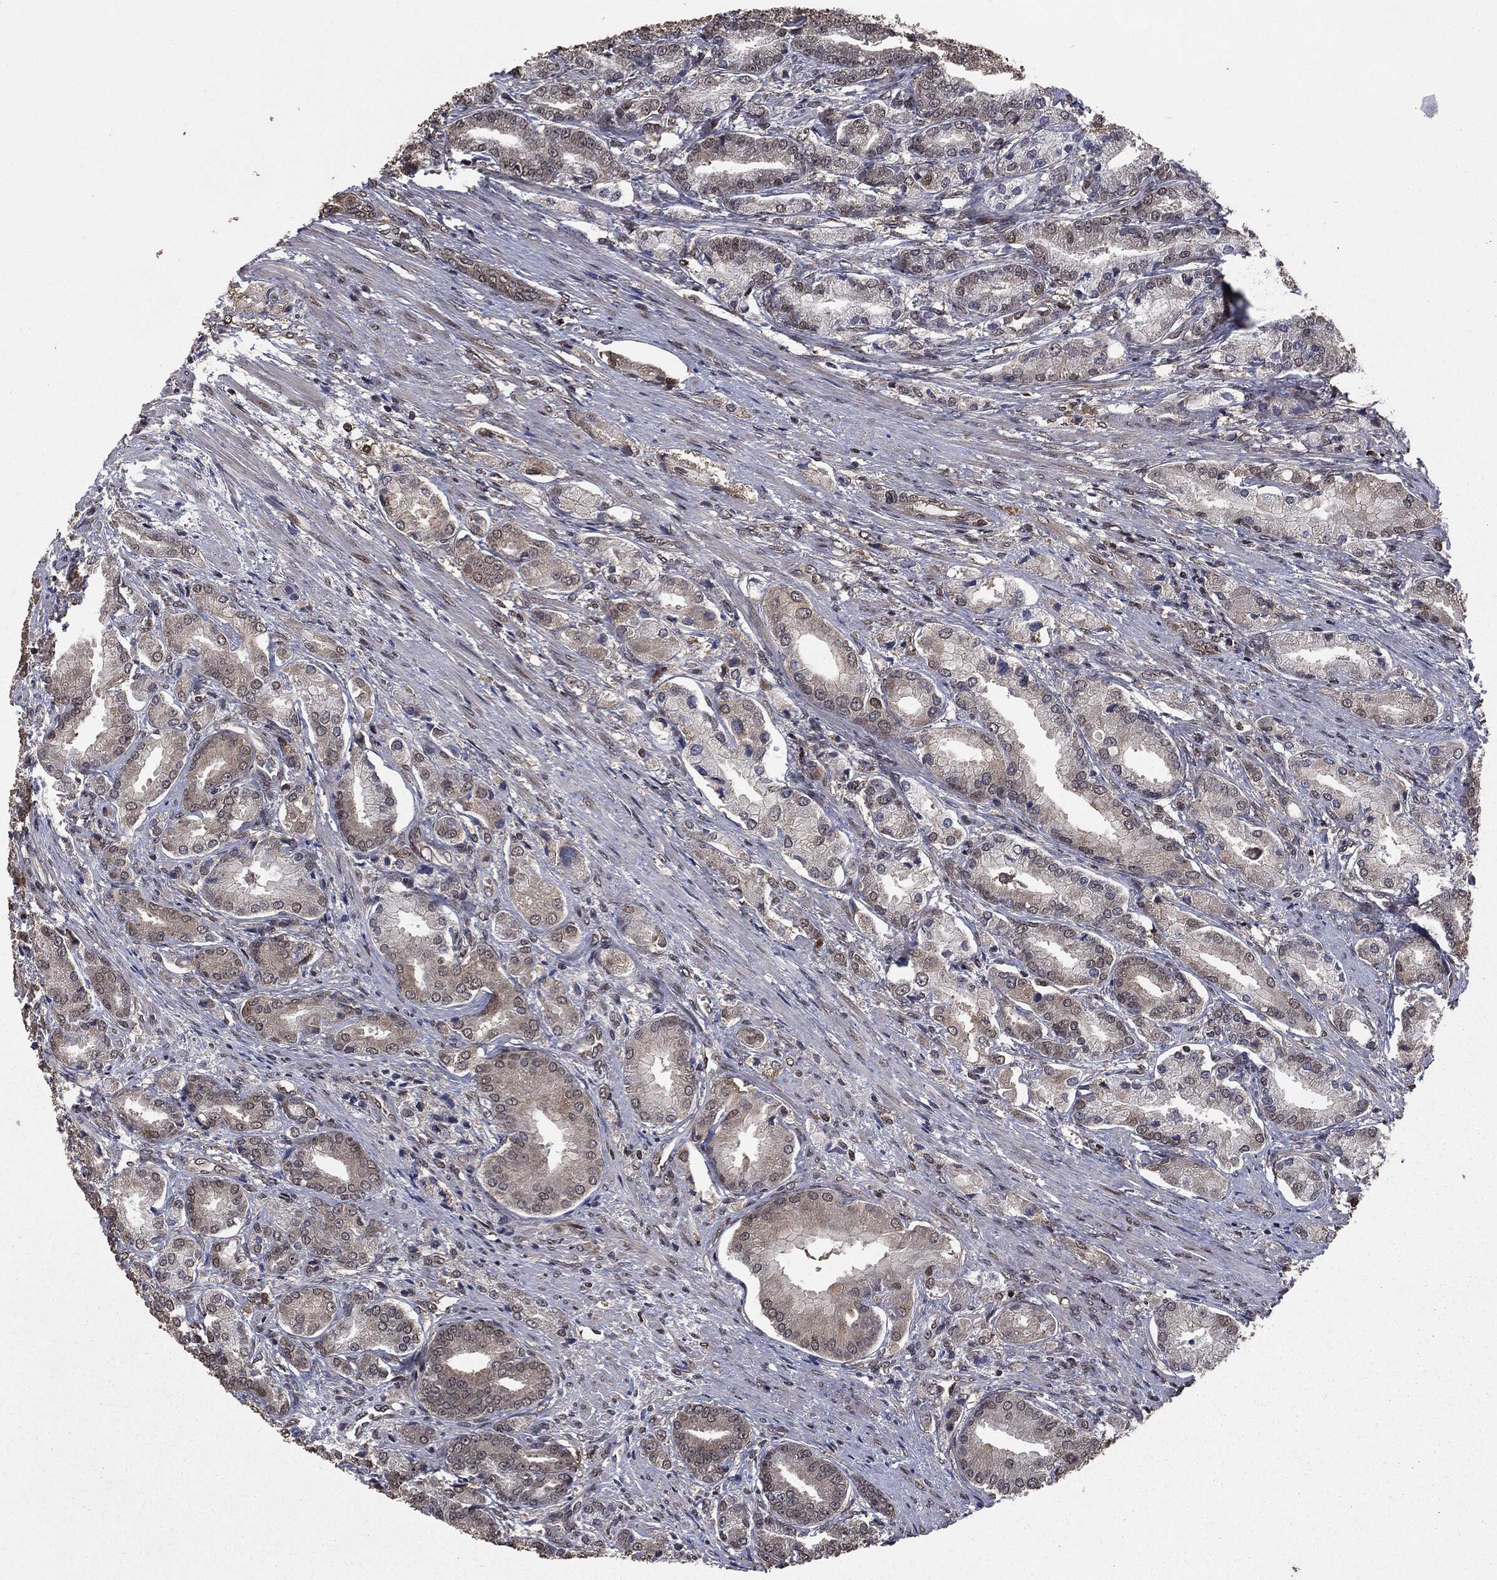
{"staining": {"intensity": "weak", "quantity": "25%-75%", "location": "nuclear"}, "tissue": "prostate cancer", "cell_type": "Tumor cells", "image_type": "cancer", "snomed": [{"axis": "morphology", "description": "Adenocarcinoma, High grade"}, {"axis": "topography", "description": "Prostate and seminal vesicle, NOS"}], "caption": "Adenocarcinoma (high-grade) (prostate) stained for a protein (brown) shows weak nuclear positive expression in approximately 25%-75% of tumor cells.", "gene": "DVL2", "patient": {"sex": "male", "age": 61}}